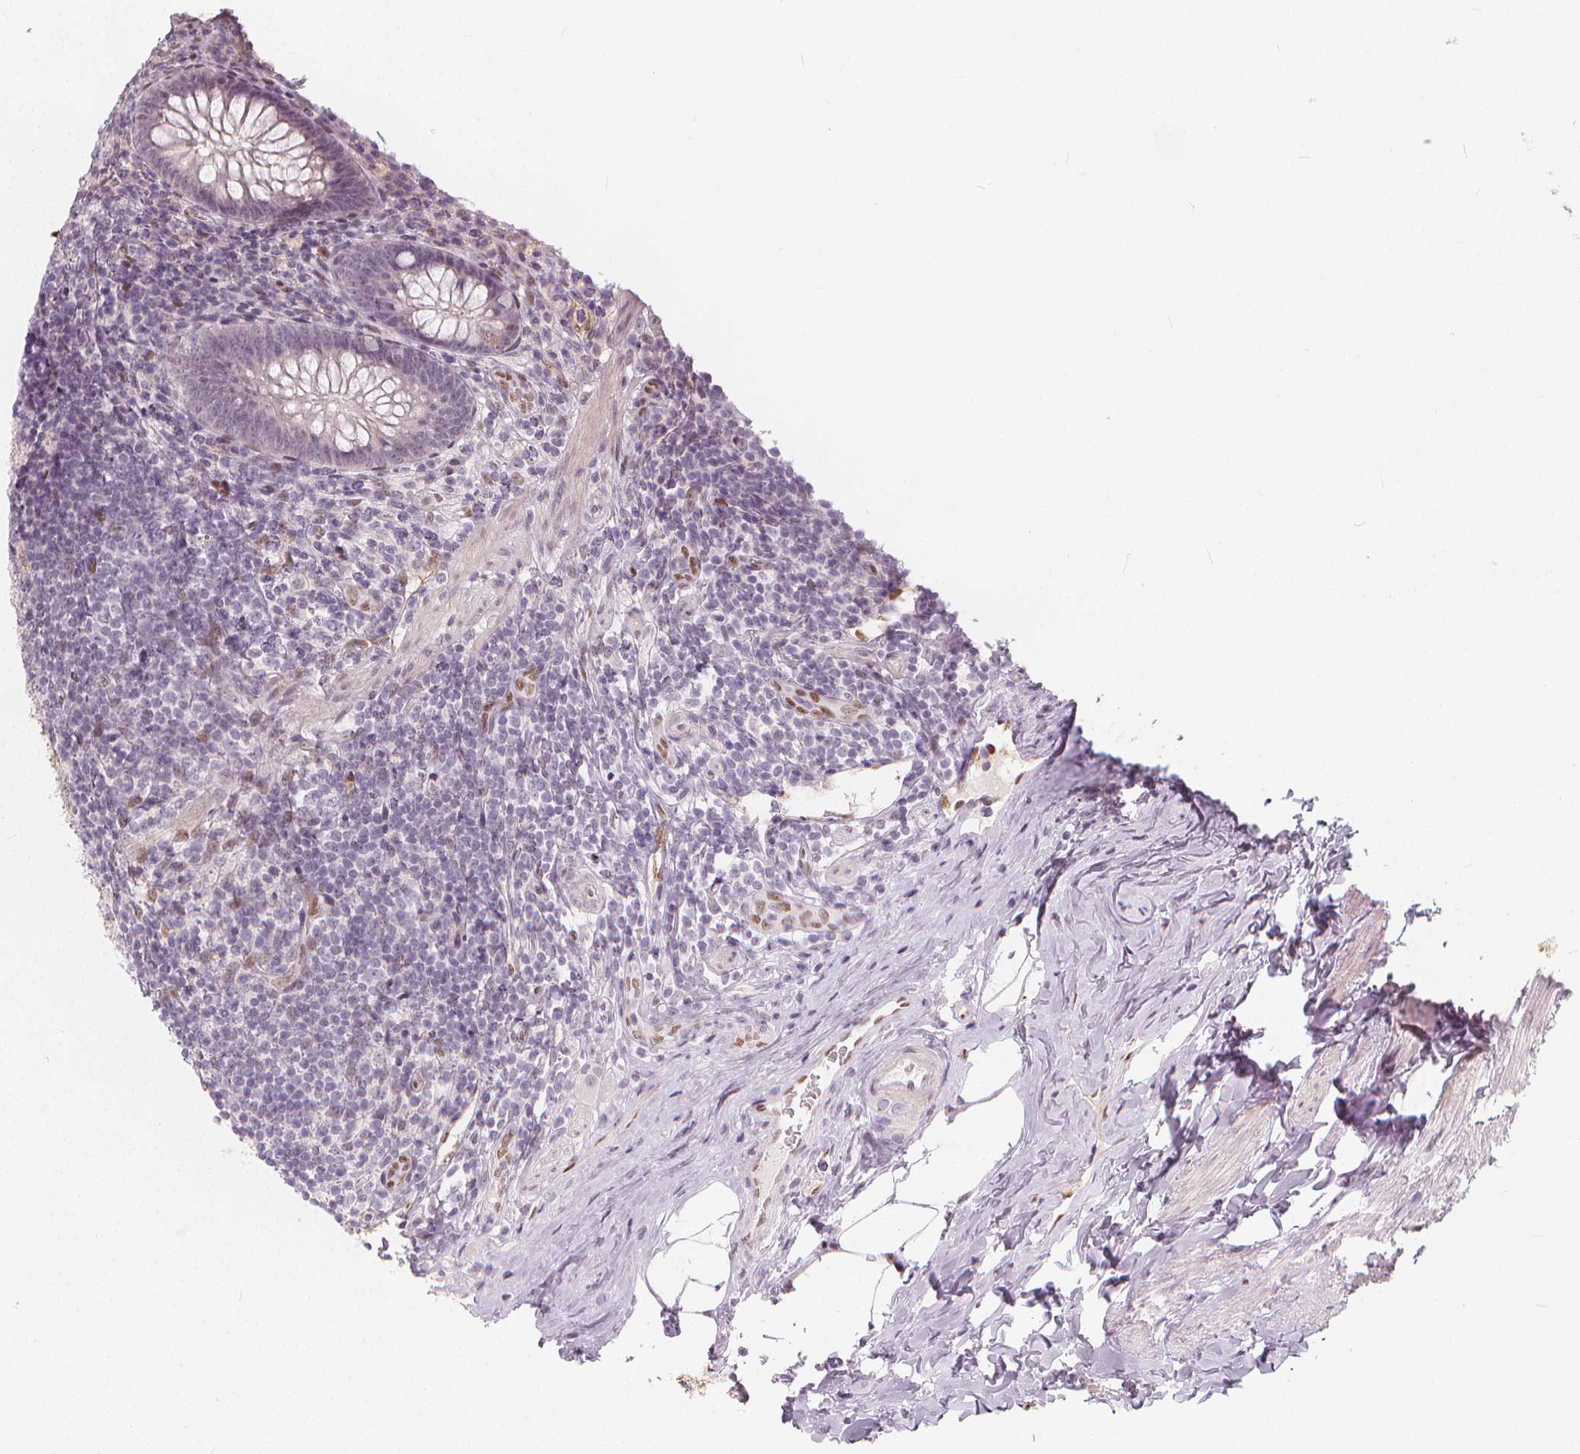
{"staining": {"intensity": "negative", "quantity": "none", "location": "none"}, "tissue": "appendix", "cell_type": "Glandular cells", "image_type": "normal", "snomed": [{"axis": "morphology", "description": "Normal tissue, NOS"}, {"axis": "topography", "description": "Appendix"}], "caption": "Immunohistochemistry histopathology image of unremarkable appendix: human appendix stained with DAB reveals no significant protein expression in glandular cells. The staining is performed using DAB brown chromogen with nuclei counter-stained in using hematoxylin.", "gene": "DRC3", "patient": {"sex": "male", "age": 47}}